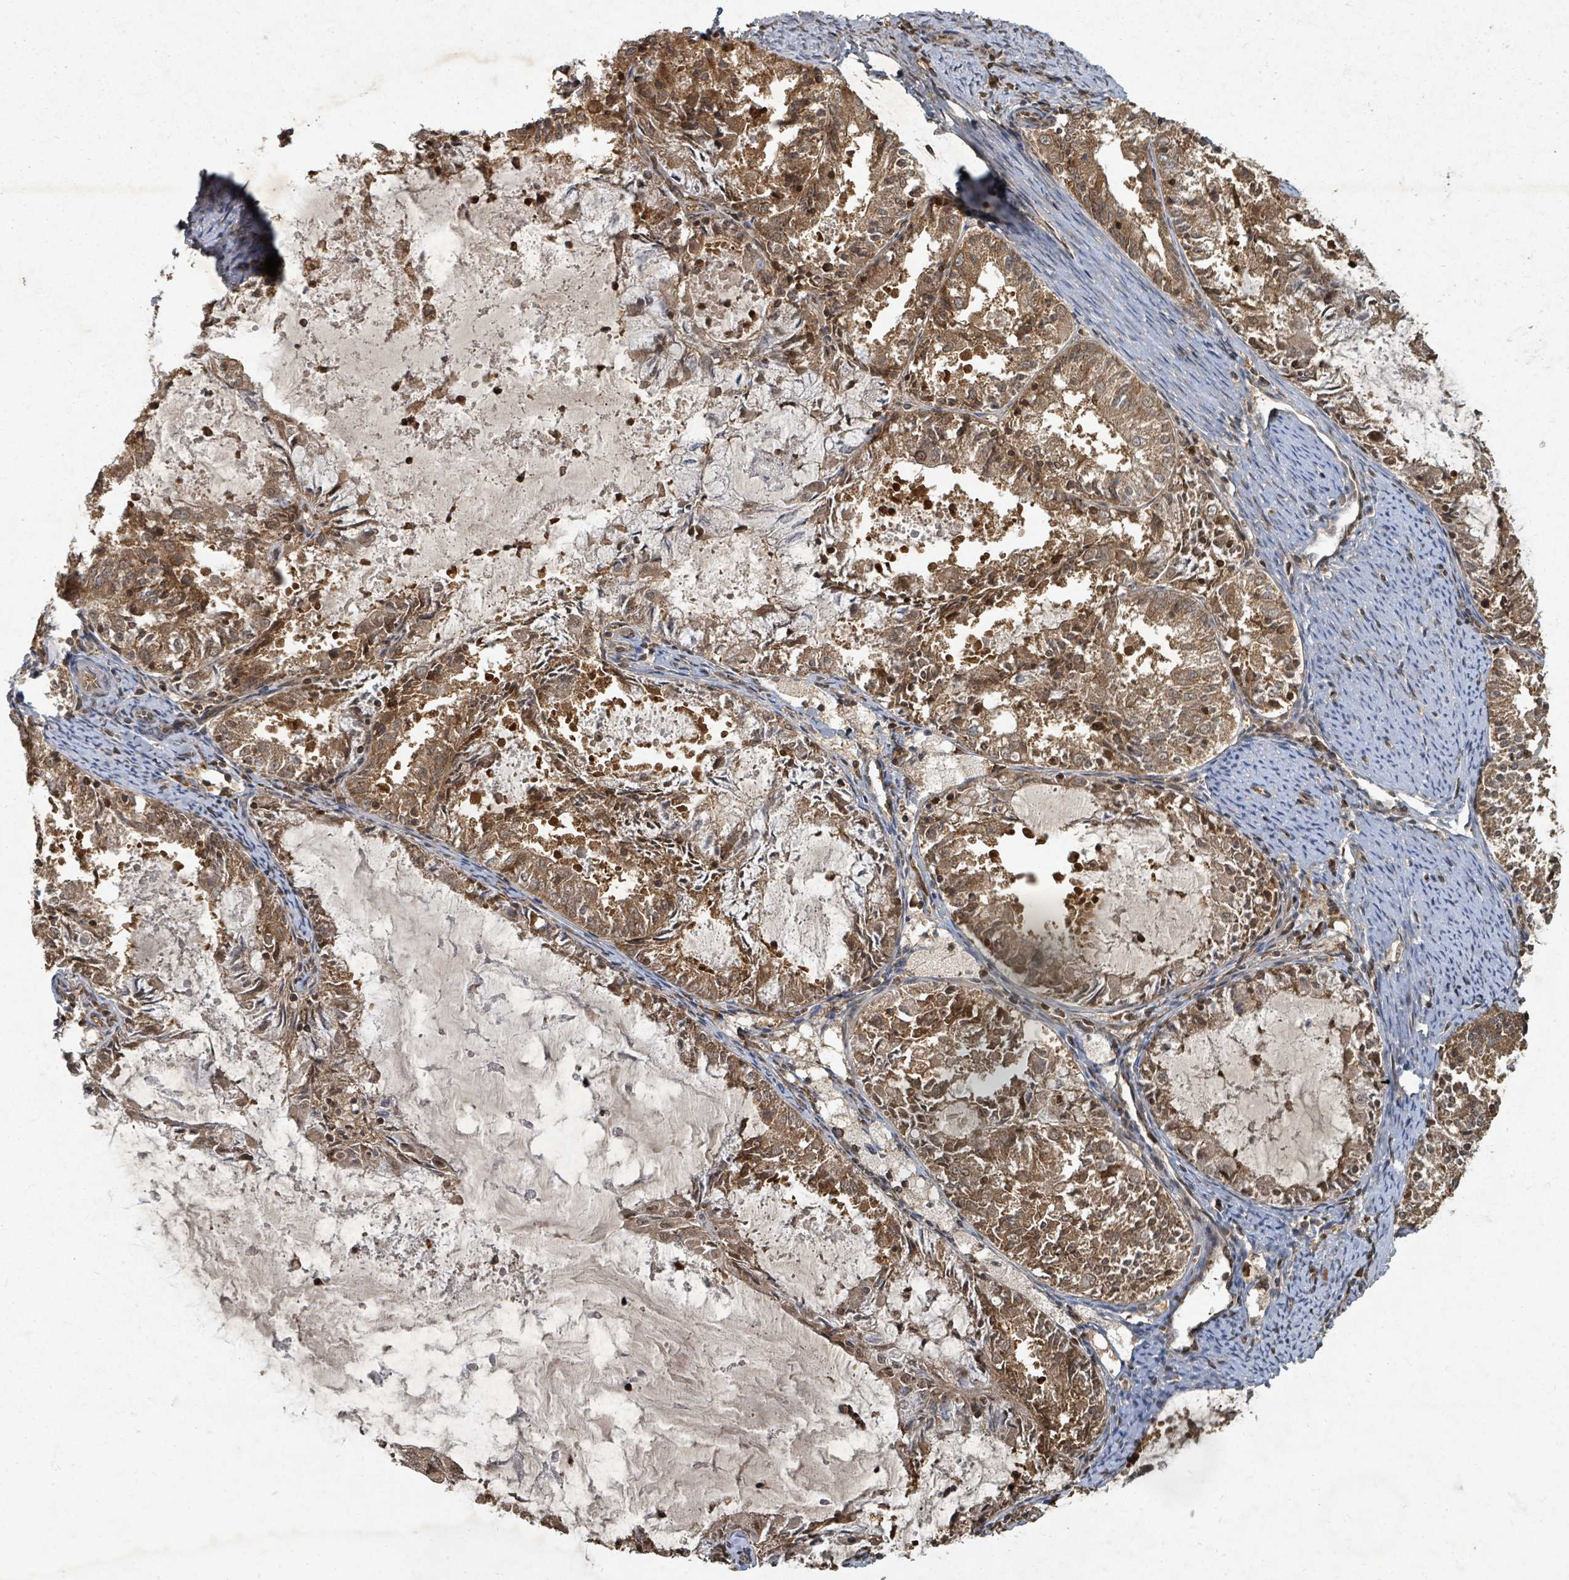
{"staining": {"intensity": "moderate", "quantity": ">75%", "location": "cytoplasmic/membranous,nuclear"}, "tissue": "endometrial cancer", "cell_type": "Tumor cells", "image_type": "cancer", "snomed": [{"axis": "morphology", "description": "Adenocarcinoma, NOS"}, {"axis": "topography", "description": "Endometrium"}], "caption": "Immunohistochemical staining of endometrial cancer shows medium levels of moderate cytoplasmic/membranous and nuclear positivity in about >75% of tumor cells. The protein is stained brown, and the nuclei are stained in blue (DAB IHC with brightfield microscopy, high magnification).", "gene": "KDM4E", "patient": {"sex": "female", "age": 57}}